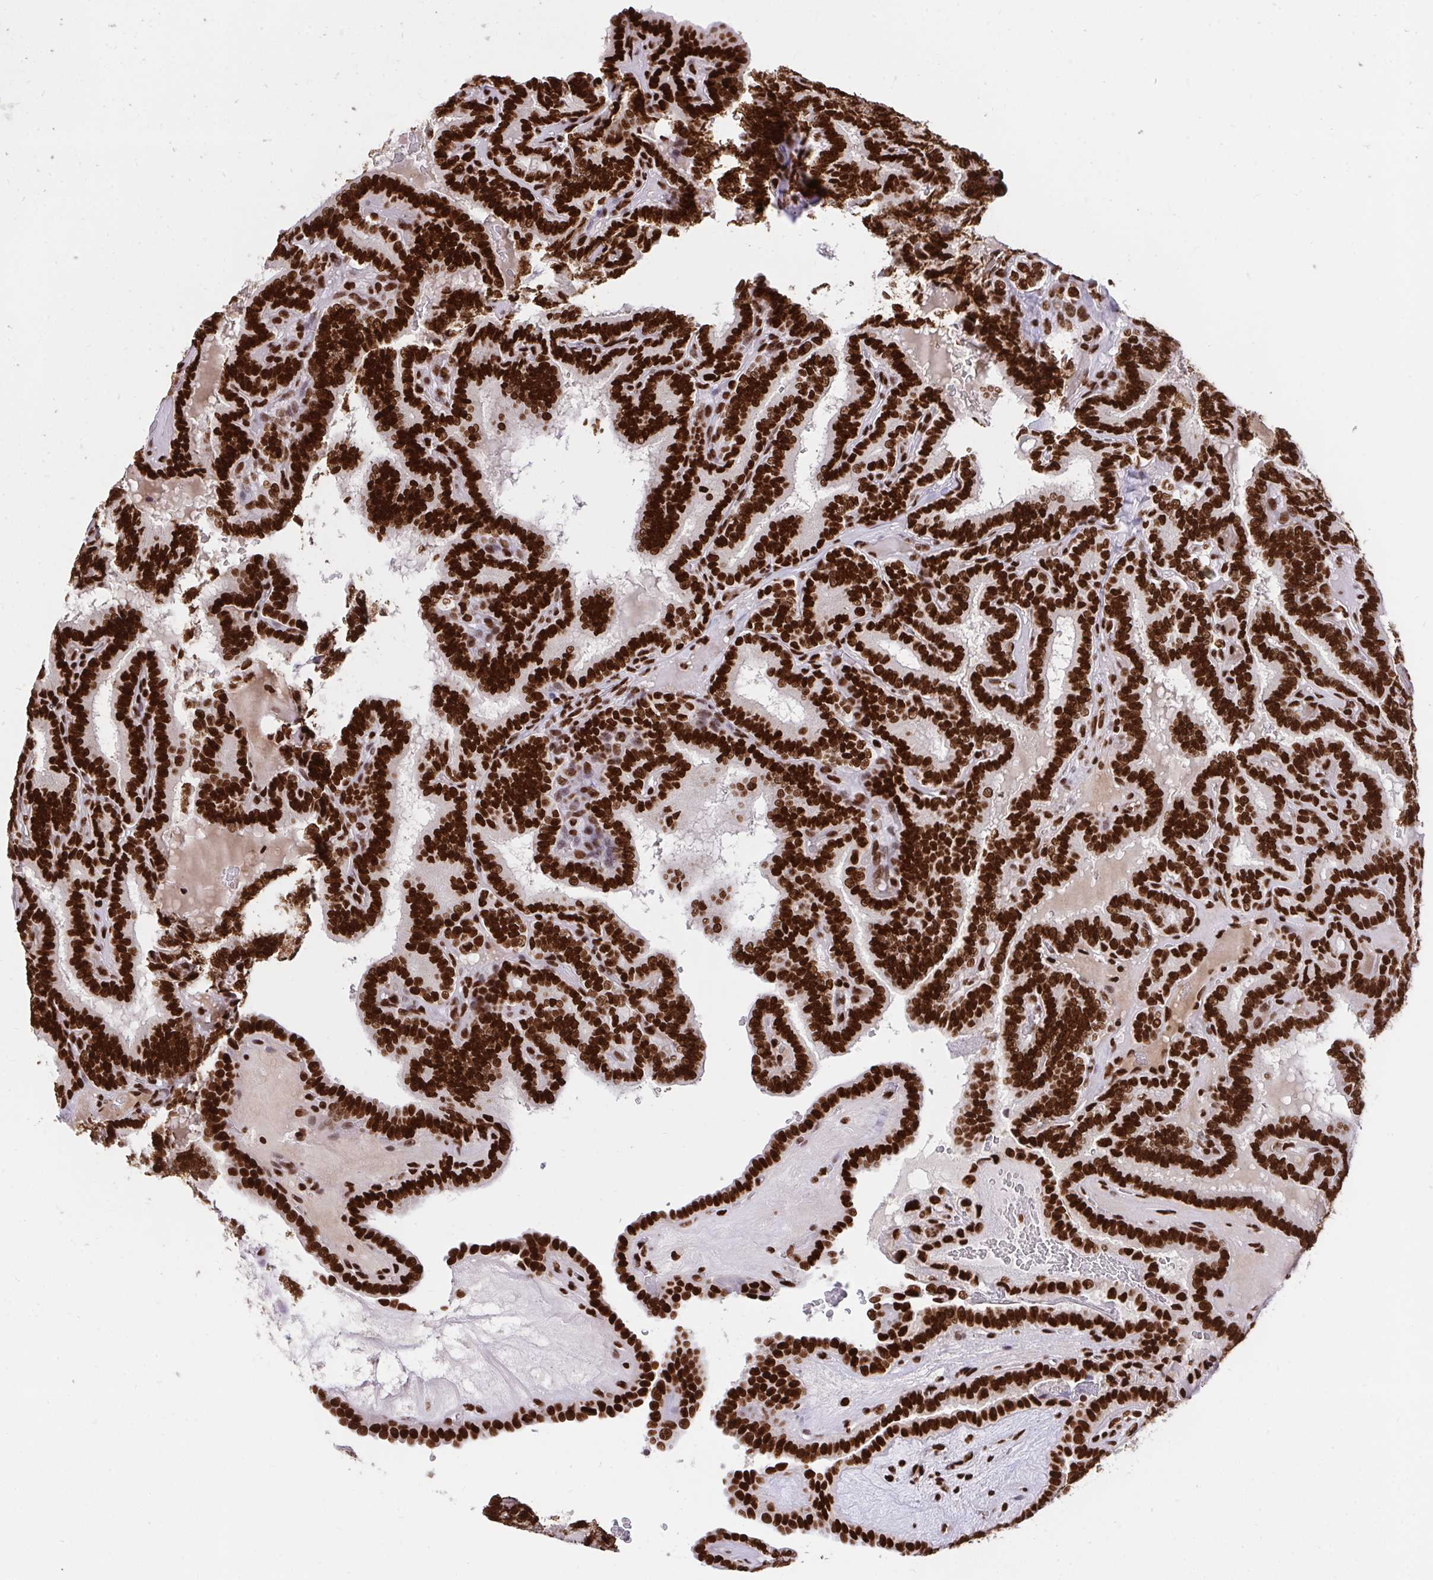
{"staining": {"intensity": "strong", "quantity": ">75%", "location": "nuclear"}, "tissue": "thyroid cancer", "cell_type": "Tumor cells", "image_type": "cancer", "snomed": [{"axis": "morphology", "description": "Papillary adenocarcinoma, NOS"}, {"axis": "topography", "description": "Thyroid gland"}], "caption": "Protein staining by IHC reveals strong nuclear staining in approximately >75% of tumor cells in thyroid papillary adenocarcinoma.", "gene": "HNRNPL", "patient": {"sex": "female", "age": 21}}